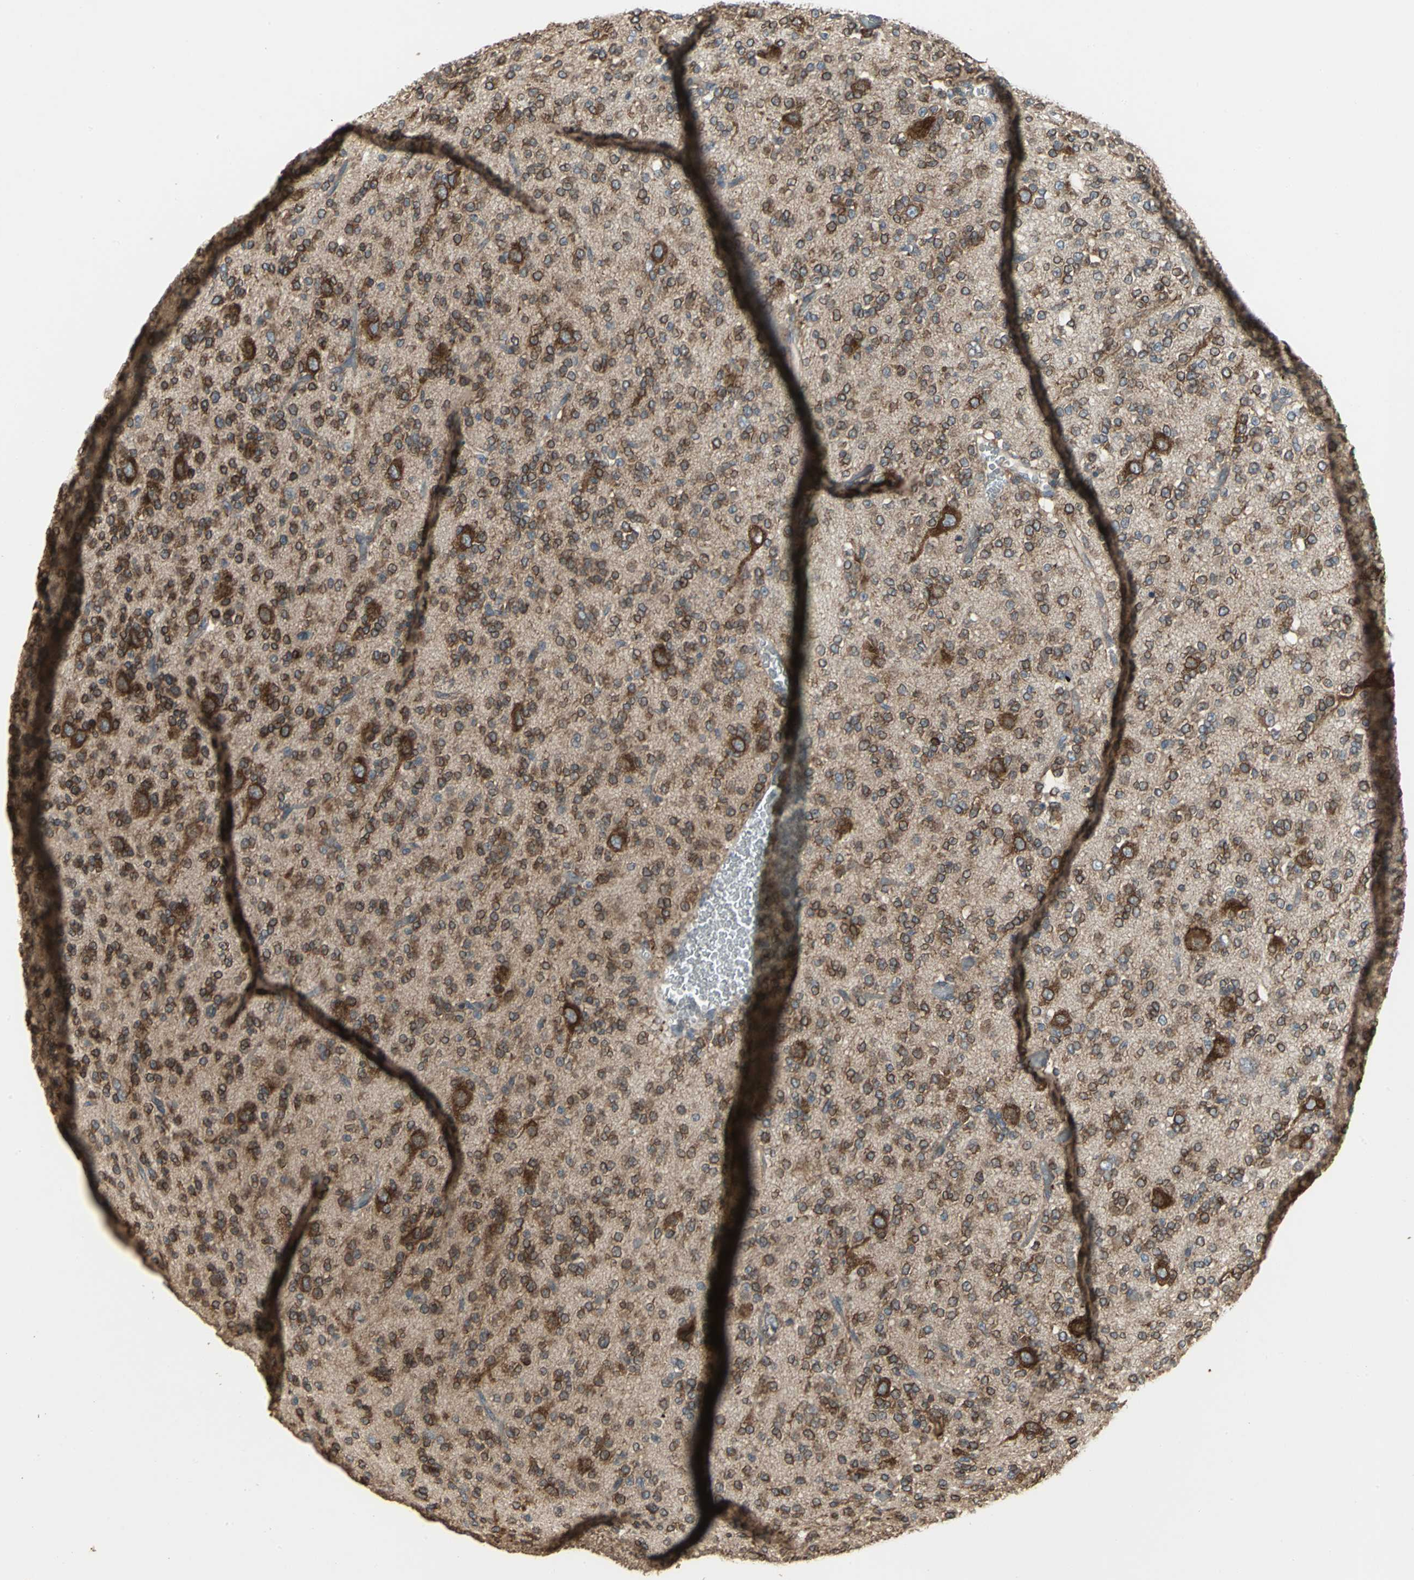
{"staining": {"intensity": "moderate", "quantity": ">75%", "location": "cytoplasmic/membranous"}, "tissue": "glioma", "cell_type": "Tumor cells", "image_type": "cancer", "snomed": [{"axis": "morphology", "description": "Glioma, malignant, Low grade"}, {"axis": "topography", "description": "Brain"}], "caption": "This image demonstrates immunohistochemistry (IHC) staining of human malignant low-grade glioma, with medium moderate cytoplasmic/membranous staining in approximately >75% of tumor cells.", "gene": "SYVN1", "patient": {"sex": "male", "age": 38}}